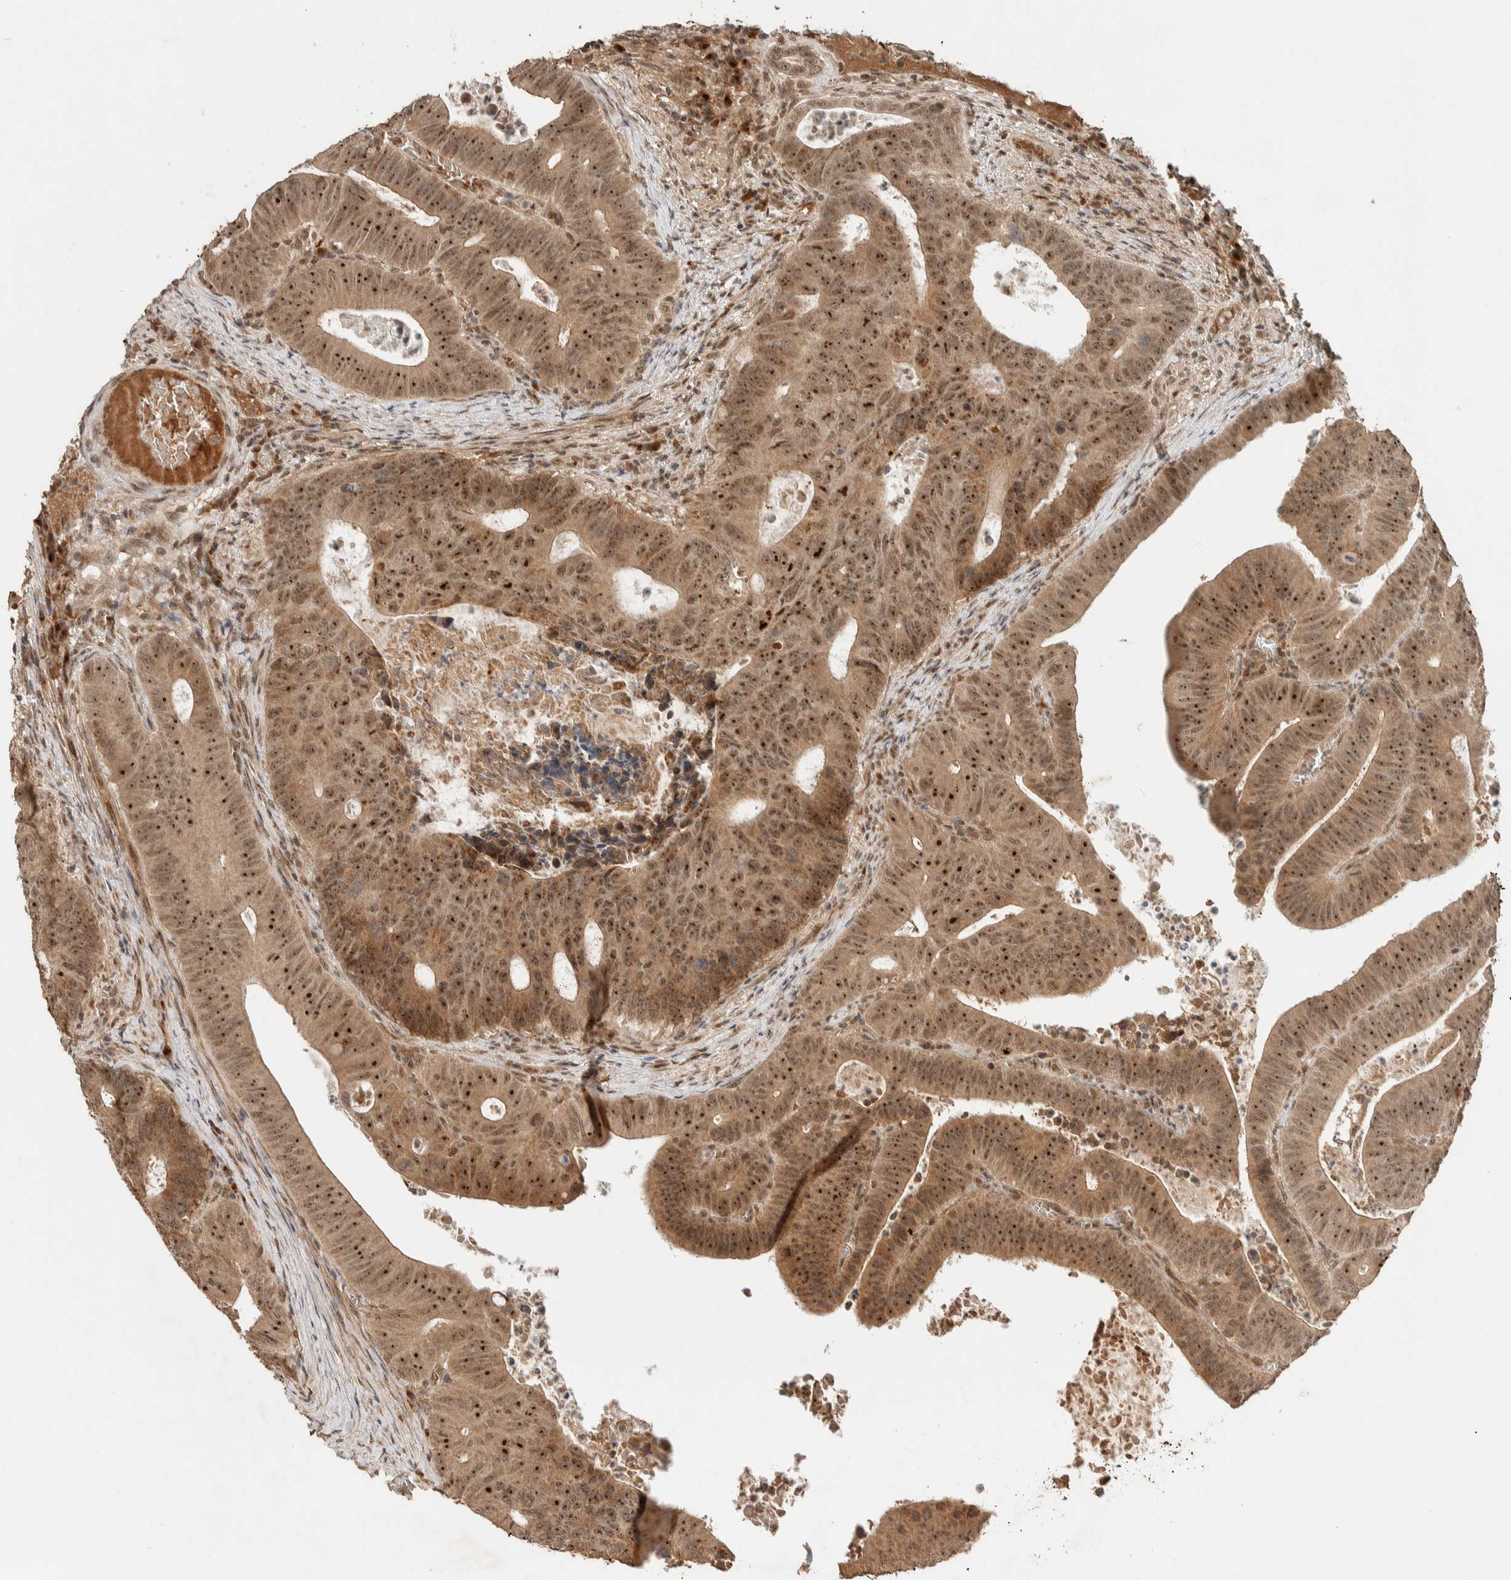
{"staining": {"intensity": "strong", "quantity": ">75%", "location": "cytoplasmic/membranous,nuclear"}, "tissue": "colorectal cancer", "cell_type": "Tumor cells", "image_type": "cancer", "snomed": [{"axis": "morphology", "description": "Adenocarcinoma, NOS"}, {"axis": "topography", "description": "Colon"}], "caption": "Immunohistochemical staining of colorectal cancer exhibits high levels of strong cytoplasmic/membranous and nuclear staining in approximately >75% of tumor cells.", "gene": "ZBTB2", "patient": {"sex": "male", "age": 87}}